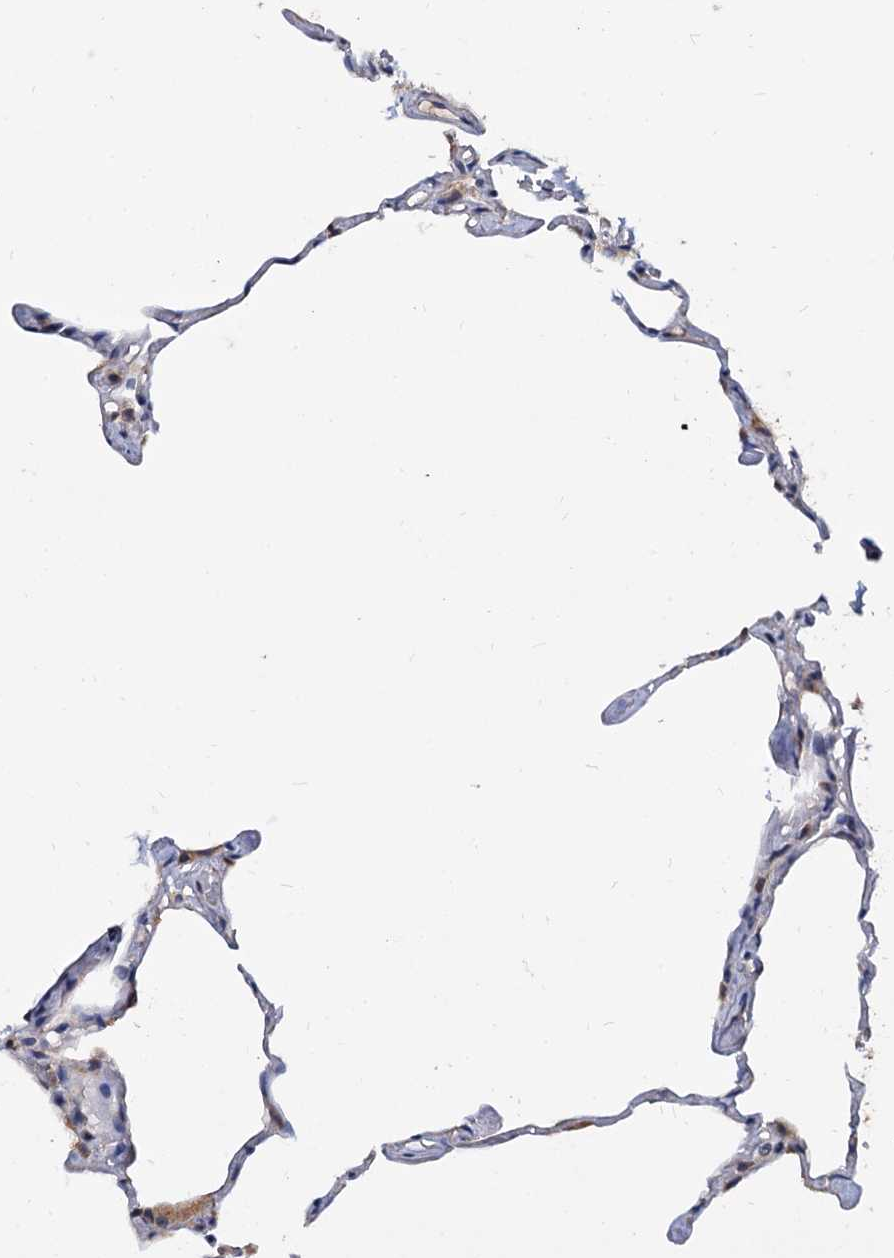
{"staining": {"intensity": "negative", "quantity": "none", "location": "none"}, "tissue": "lung", "cell_type": "Alveolar cells", "image_type": "normal", "snomed": [{"axis": "morphology", "description": "Normal tissue, NOS"}, {"axis": "topography", "description": "Lung"}], "caption": "Immunohistochemistry (IHC) of benign human lung exhibits no staining in alveolar cells.", "gene": "WWC3", "patient": {"sex": "male", "age": 65}}